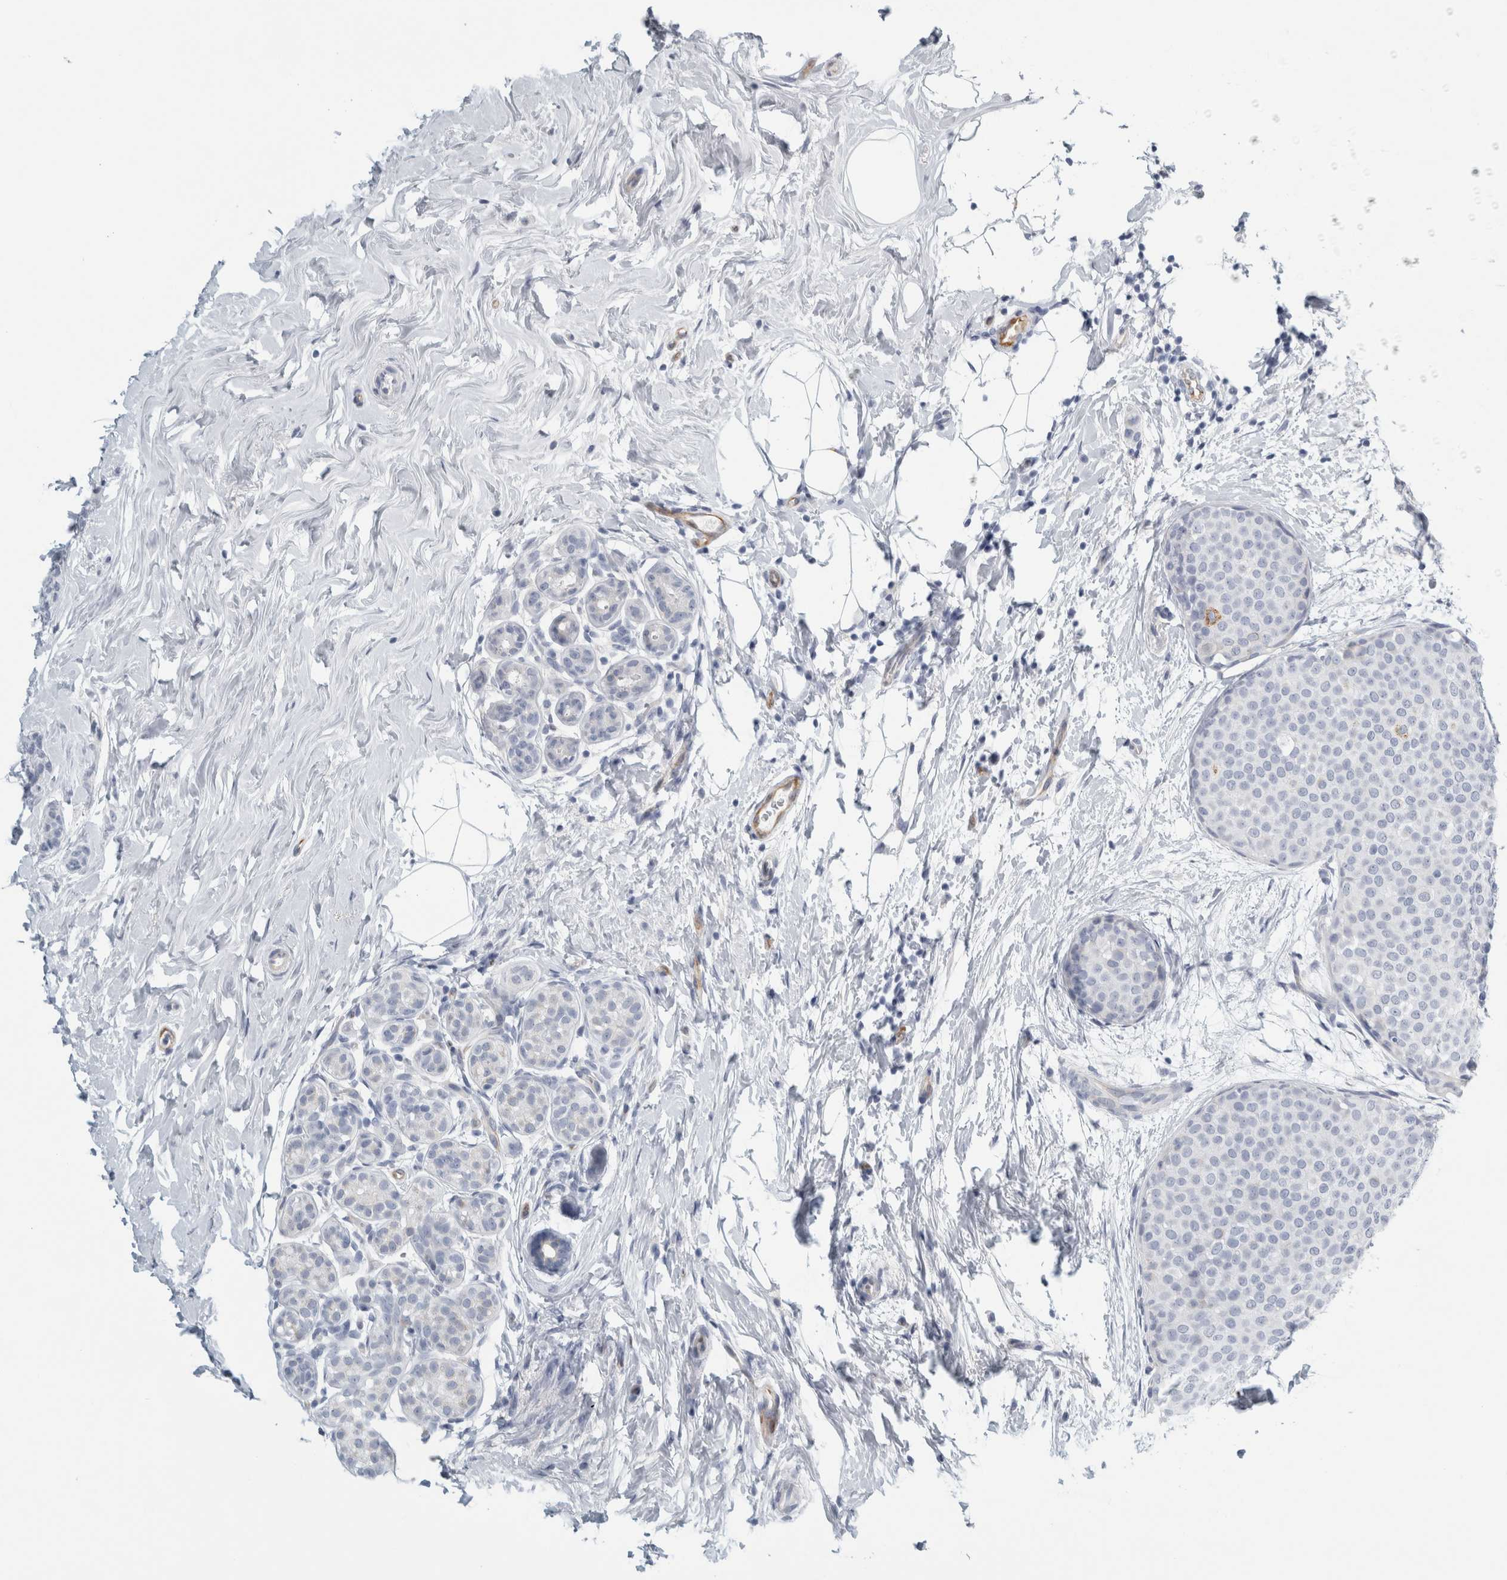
{"staining": {"intensity": "negative", "quantity": "none", "location": "none"}, "tissue": "breast cancer", "cell_type": "Tumor cells", "image_type": "cancer", "snomed": [{"axis": "morphology", "description": "Lobular carcinoma, in situ"}, {"axis": "morphology", "description": "Lobular carcinoma"}, {"axis": "topography", "description": "Breast"}], "caption": "There is no significant positivity in tumor cells of breast lobular carcinoma in situ.", "gene": "B3GNT3", "patient": {"sex": "female", "age": 41}}